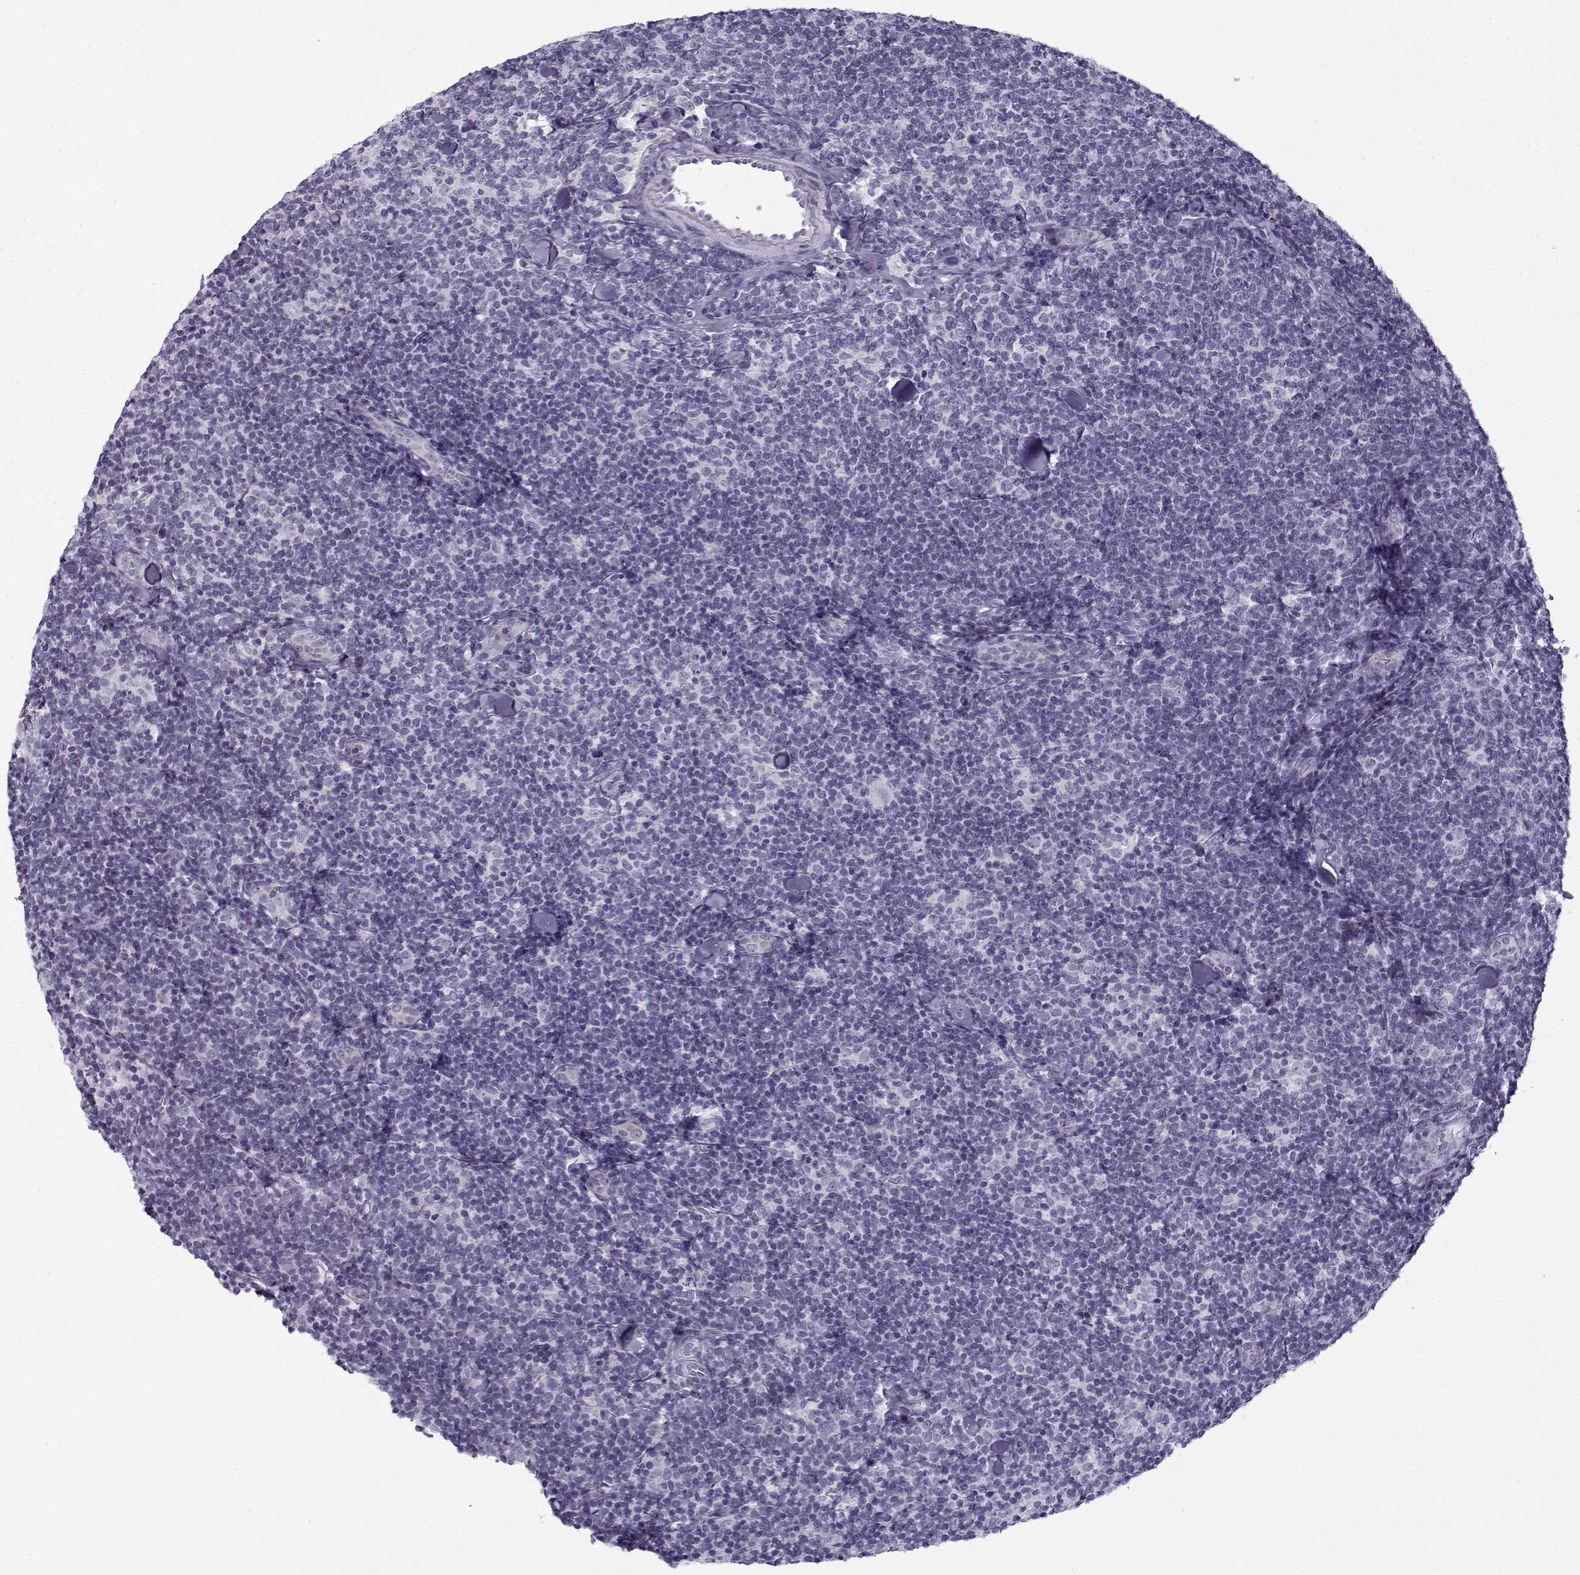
{"staining": {"intensity": "negative", "quantity": "none", "location": "none"}, "tissue": "lymphoma", "cell_type": "Tumor cells", "image_type": "cancer", "snomed": [{"axis": "morphology", "description": "Malignant lymphoma, non-Hodgkin's type, Low grade"}, {"axis": "topography", "description": "Lymph node"}], "caption": "Immunohistochemistry of low-grade malignant lymphoma, non-Hodgkin's type shows no positivity in tumor cells.", "gene": "GTSF1L", "patient": {"sex": "female", "age": 56}}